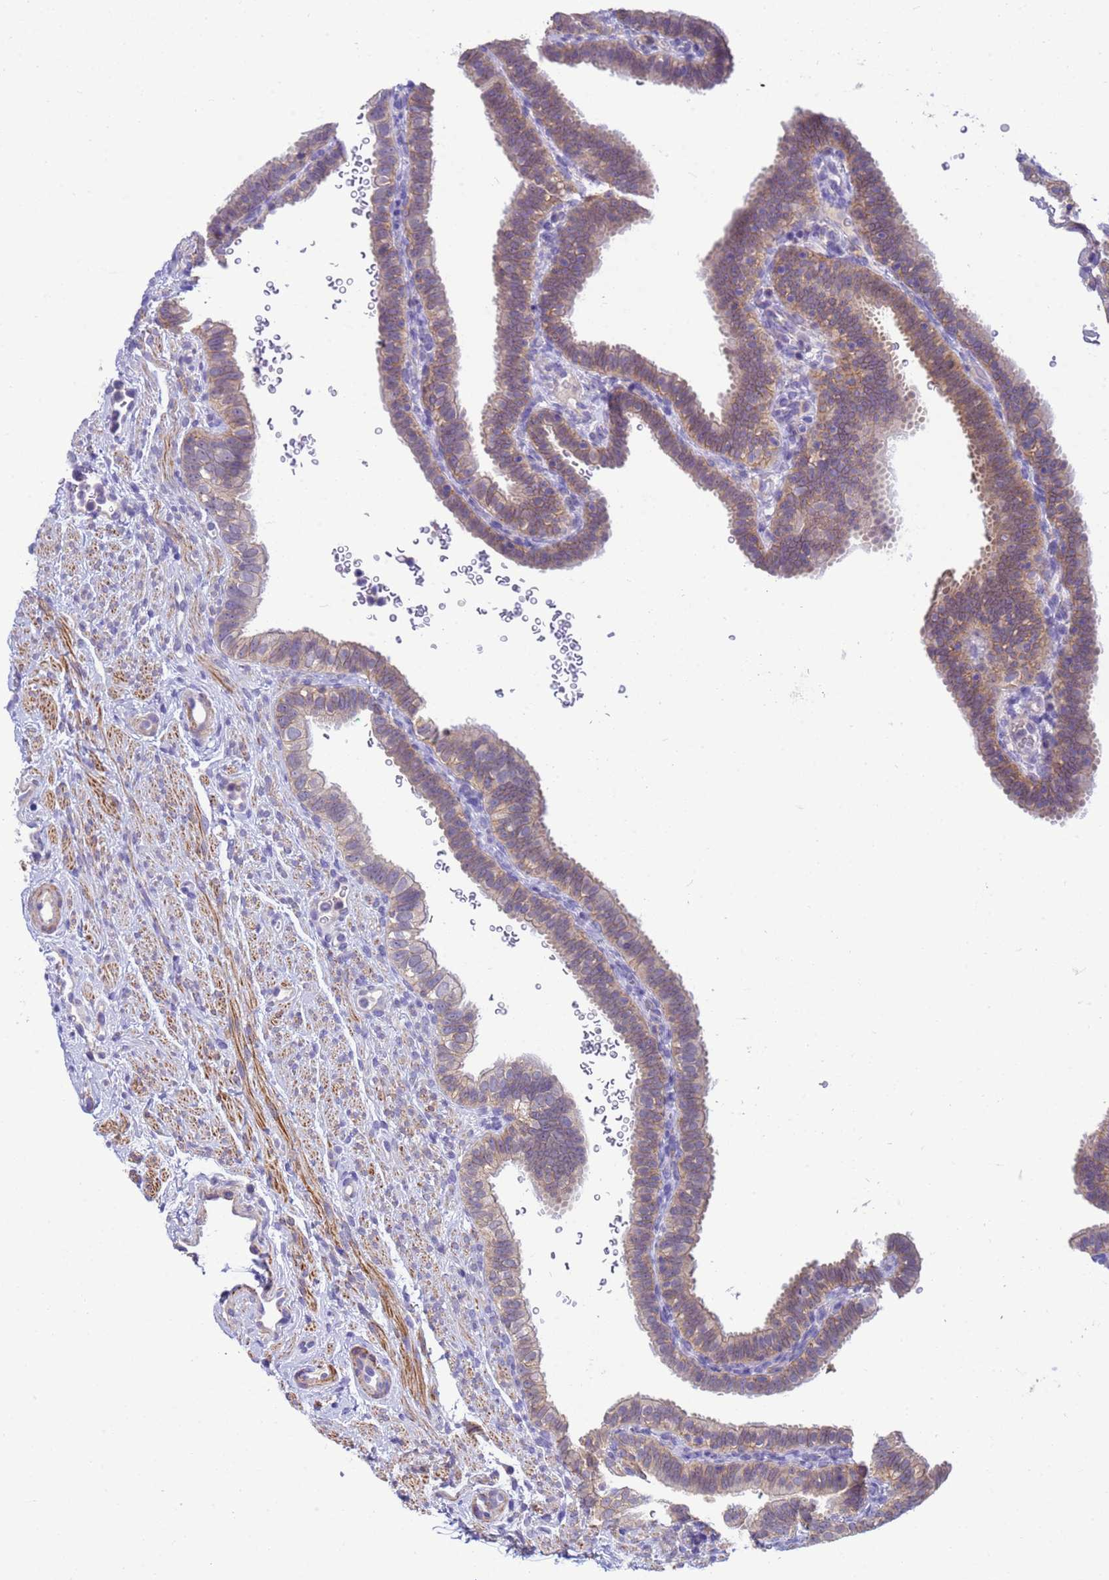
{"staining": {"intensity": "weak", "quantity": "25%-75%", "location": "cytoplasmic/membranous"}, "tissue": "fallopian tube", "cell_type": "Glandular cells", "image_type": "normal", "snomed": [{"axis": "morphology", "description": "Normal tissue, NOS"}, {"axis": "topography", "description": "Fallopian tube"}], "caption": "Immunohistochemical staining of benign fallopian tube reveals low levels of weak cytoplasmic/membranous positivity in approximately 25%-75% of glandular cells. (DAB (3,3'-diaminobenzidine) IHC, brown staining for protein, blue staining for nuclei).", "gene": "KLHL13", "patient": {"sex": "female", "age": 41}}